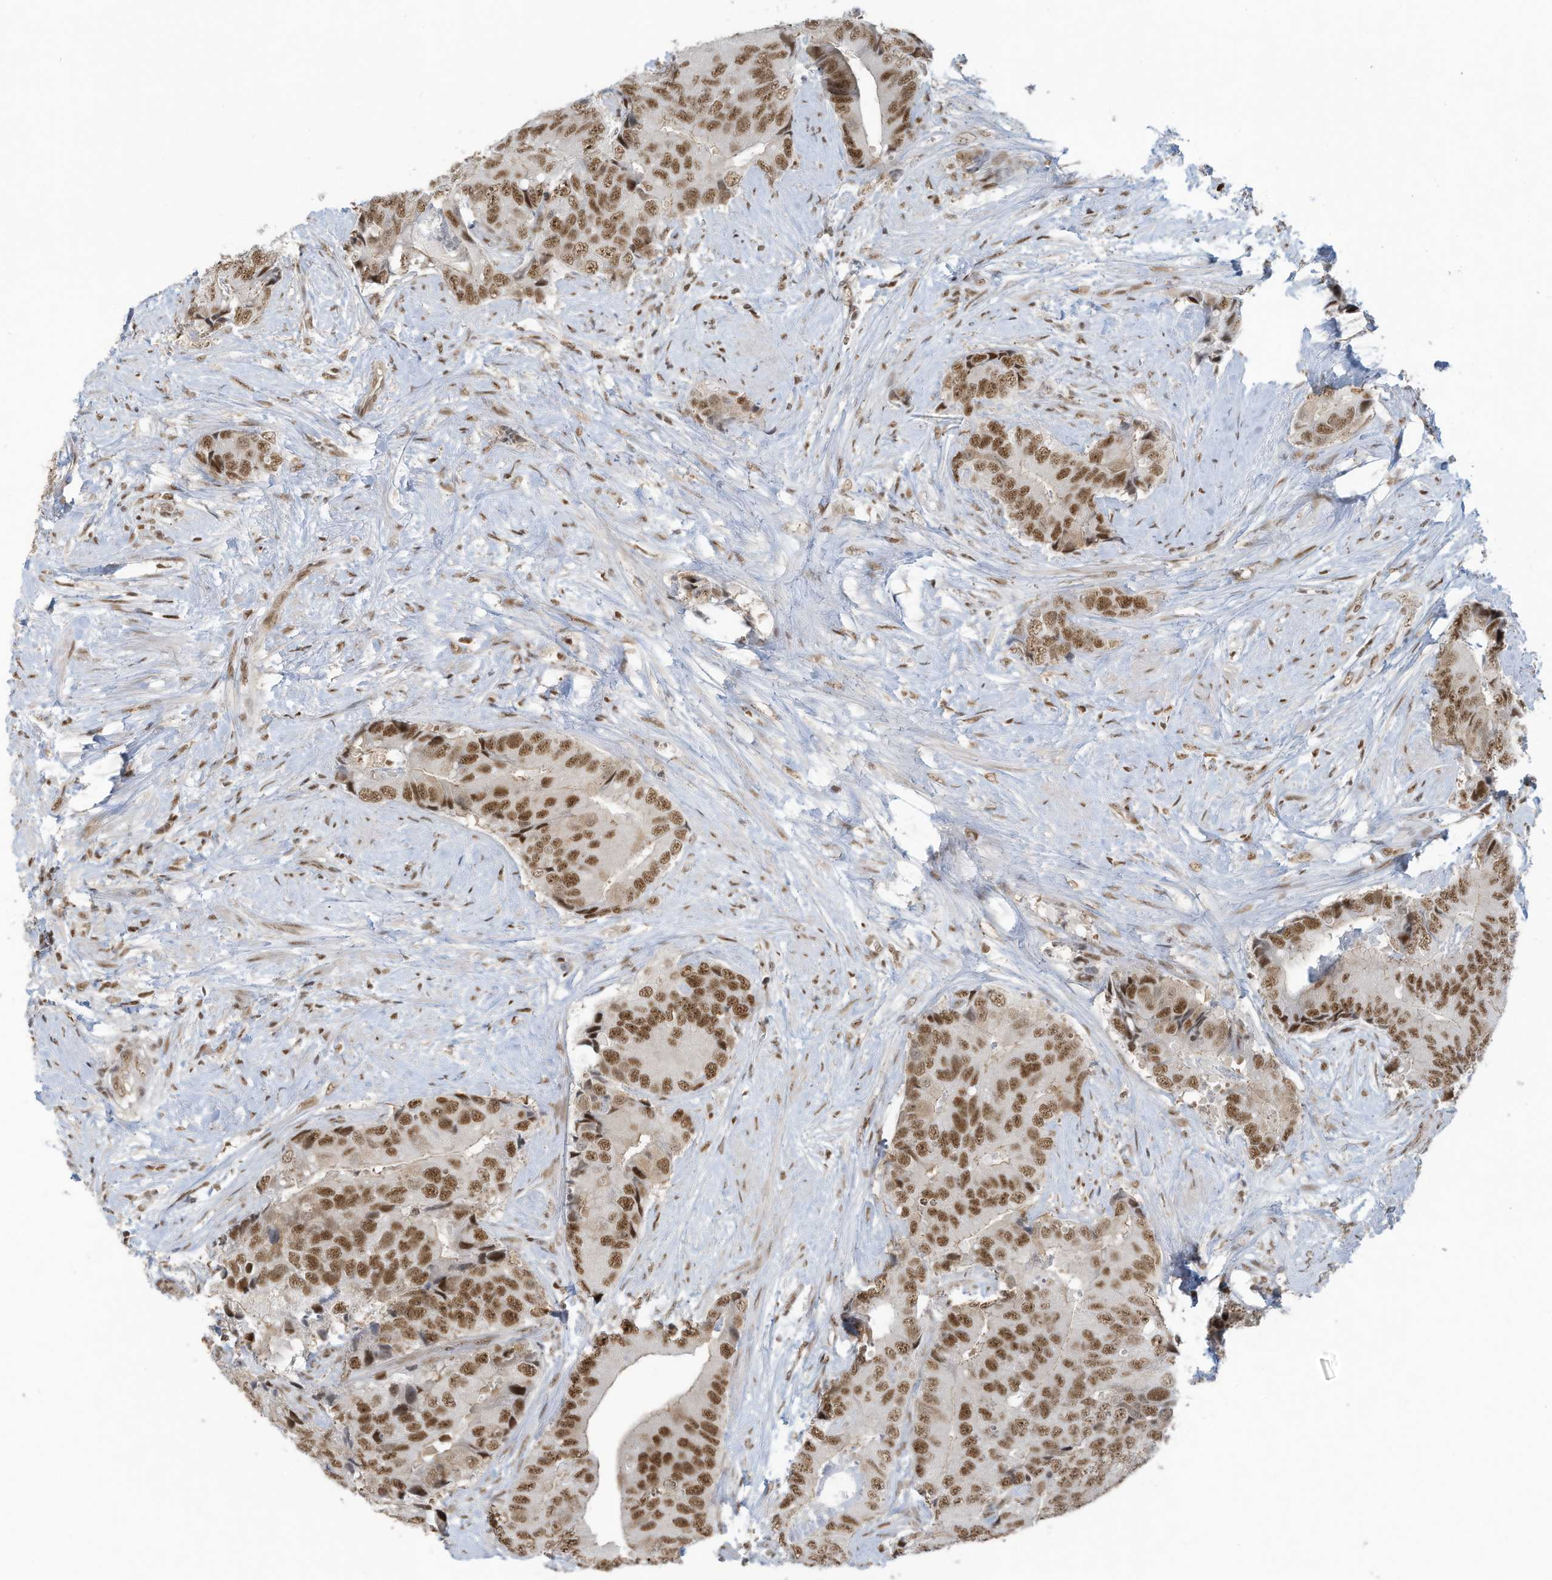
{"staining": {"intensity": "strong", "quantity": ">75%", "location": "nuclear"}, "tissue": "prostate cancer", "cell_type": "Tumor cells", "image_type": "cancer", "snomed": [{"axis": "morphology", "description": "Adenocarcinoma, High grade"}, {"axis": "topography", "description": "Prostate"}], "caption": "Approximately >75% of tumor cells in prostate adenocarcinoma (high-grade) display strong nuclear protein staining as visualized by brown immunohistochemical staining.", "gene": "DBR1", "patient": {"sex": "male", "age": 70}}